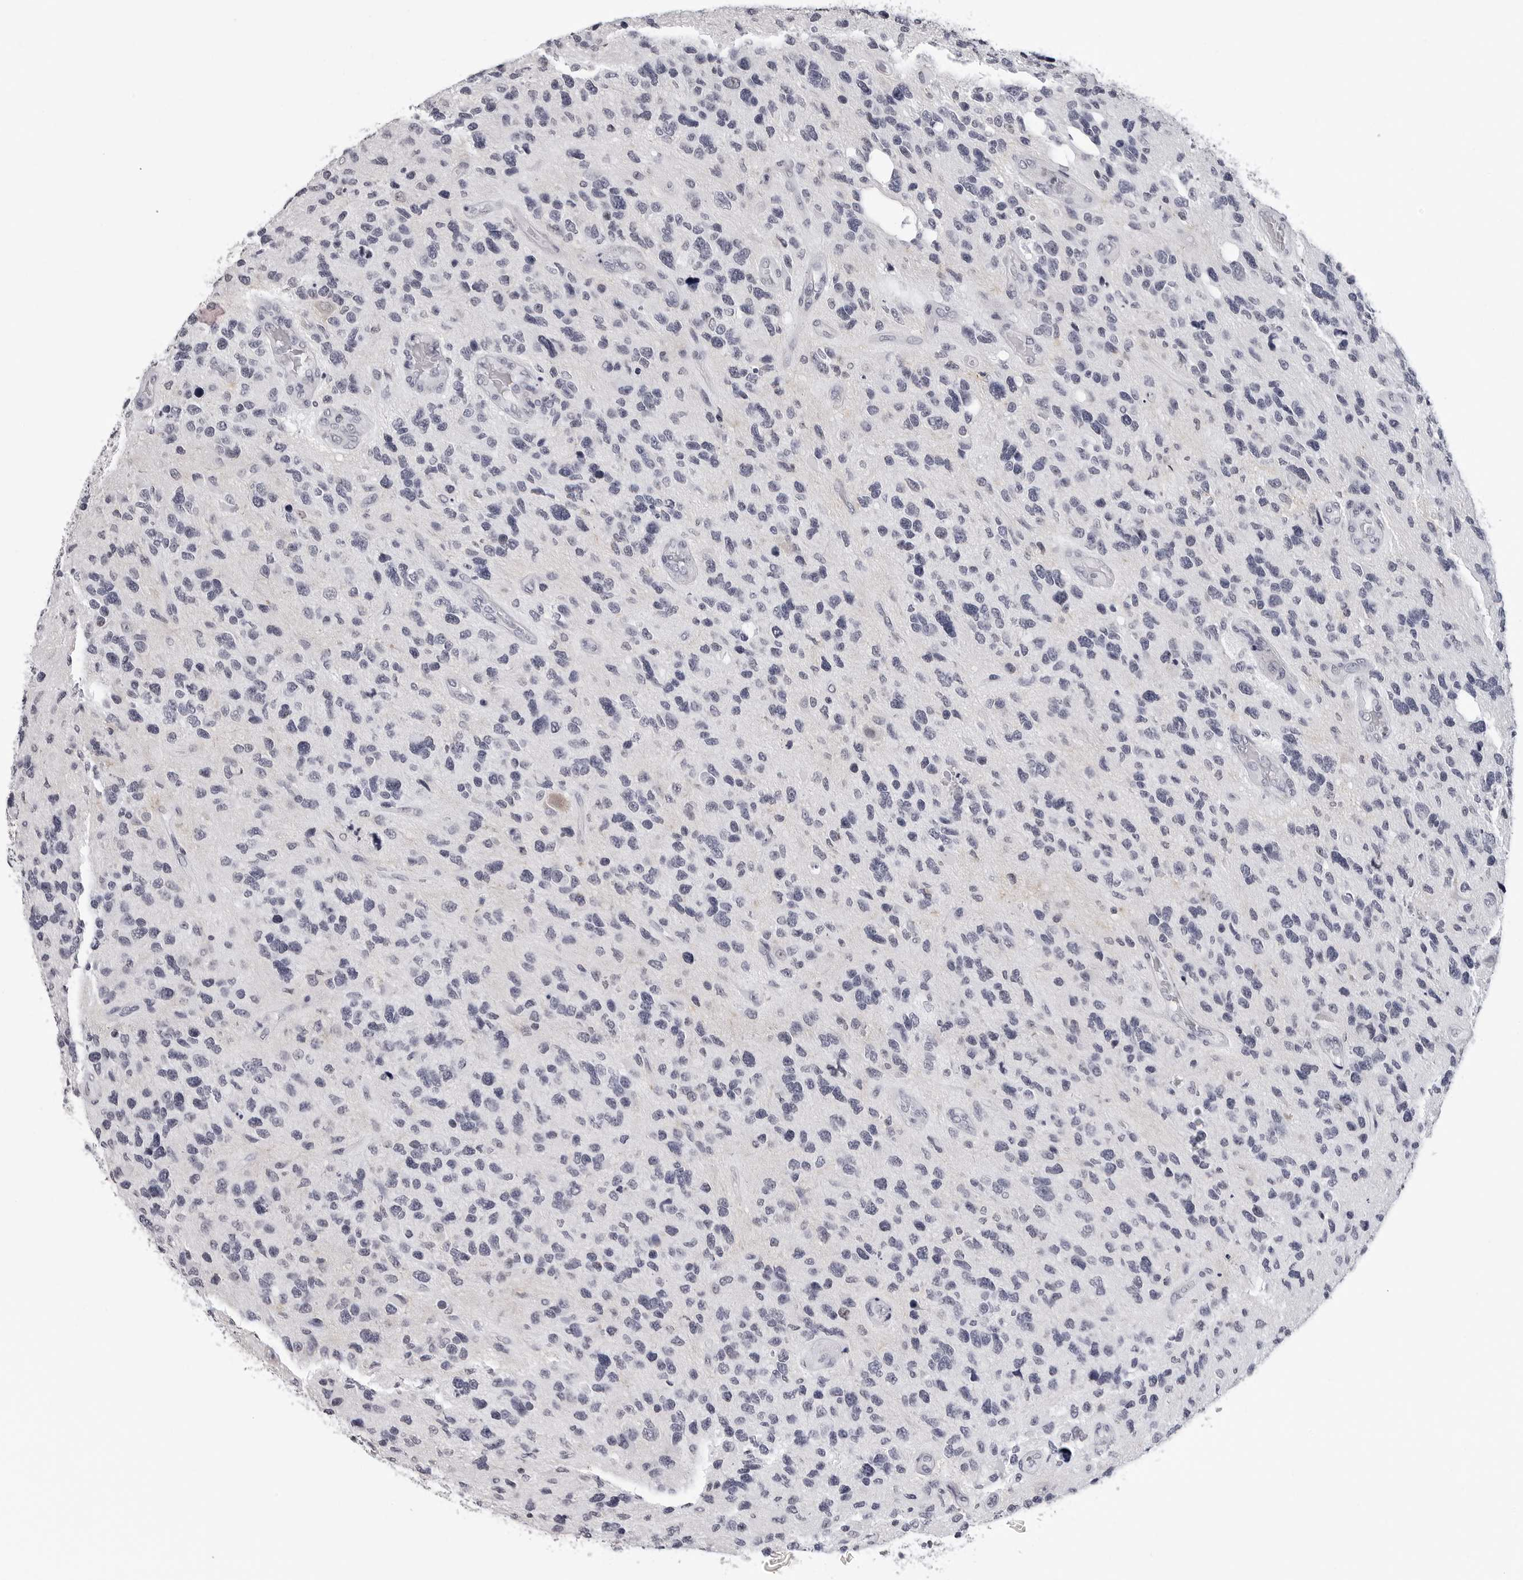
{"staining": {"intensity": "negative", "quantity": "none", "location": "none"}, "tissue": "glioma", "cell_type": "Tumor cells", "image_type": "cancer", "snomed": [{"axis": "morphology", "description": "Glioma, malignant, High grade"}, {"axis": "topography", "description": "Brain"}], "caption": "An immunohistochemistry histopathology image of glioma is shown. There is no staining in tumor cells of glioma.", "gene": "GNL2", "patient": {"sex": "female", "age": 58}}